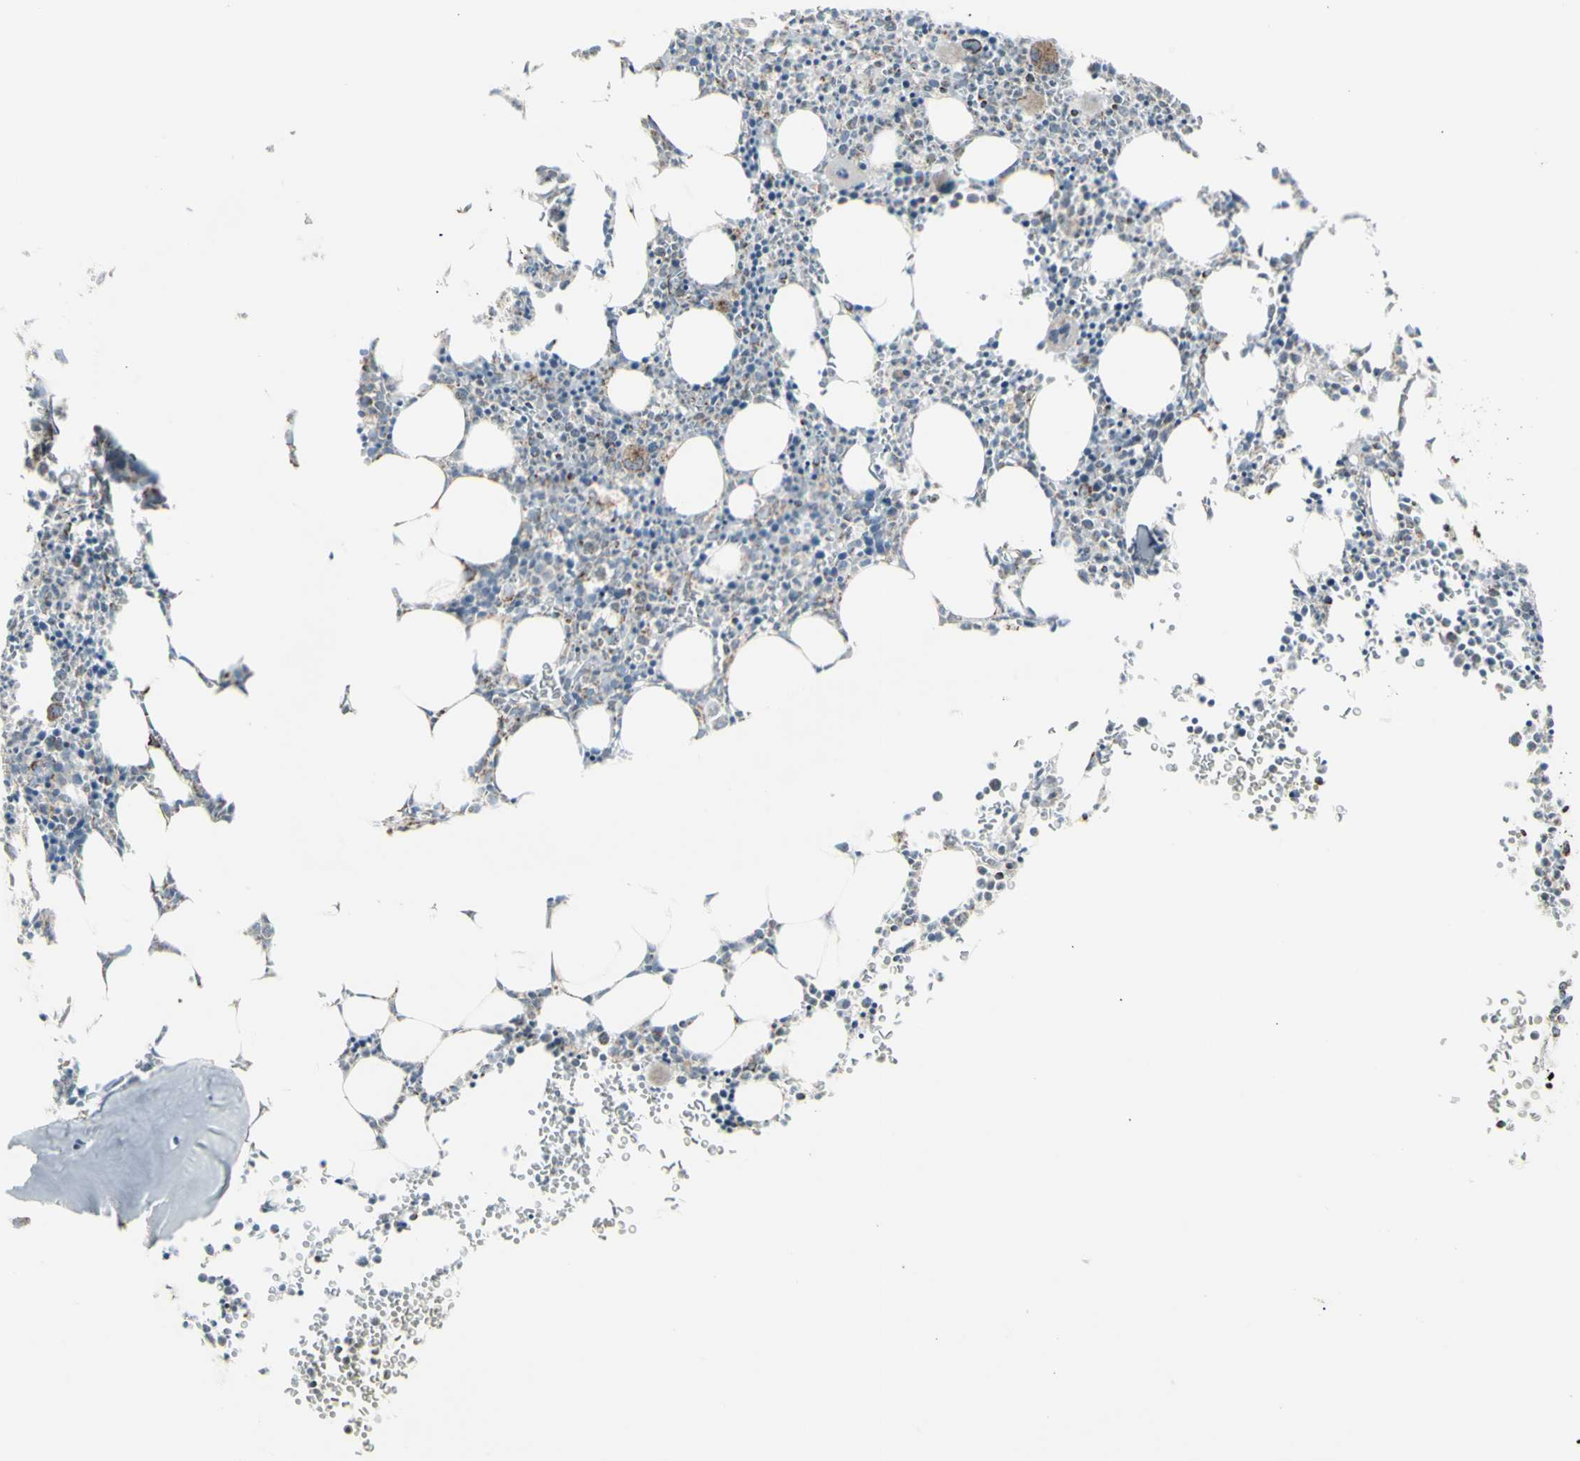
{"staining": {"intensity": "weak", "quantity": "<25%", "location": "cytoplasmic/membranous"}, "tissue": "bone marrow", "cell_type": "Hematopoietic cells", "image_type": "normal", "snomed": [{"axis": "morphology", "description": "Normal tissue, NOS"}, {"axis": "morphology", "description": "Inflammation, NOS"}, {"axis": "topography", "description": "Bone marrow"}], "caption": "Human bone marrow stained for a protein using immunohistochemistry displays no positivity in hematopoietic cells.", "gene": "PLGRKT", "patient": {"sex": "female", "age": 61}}